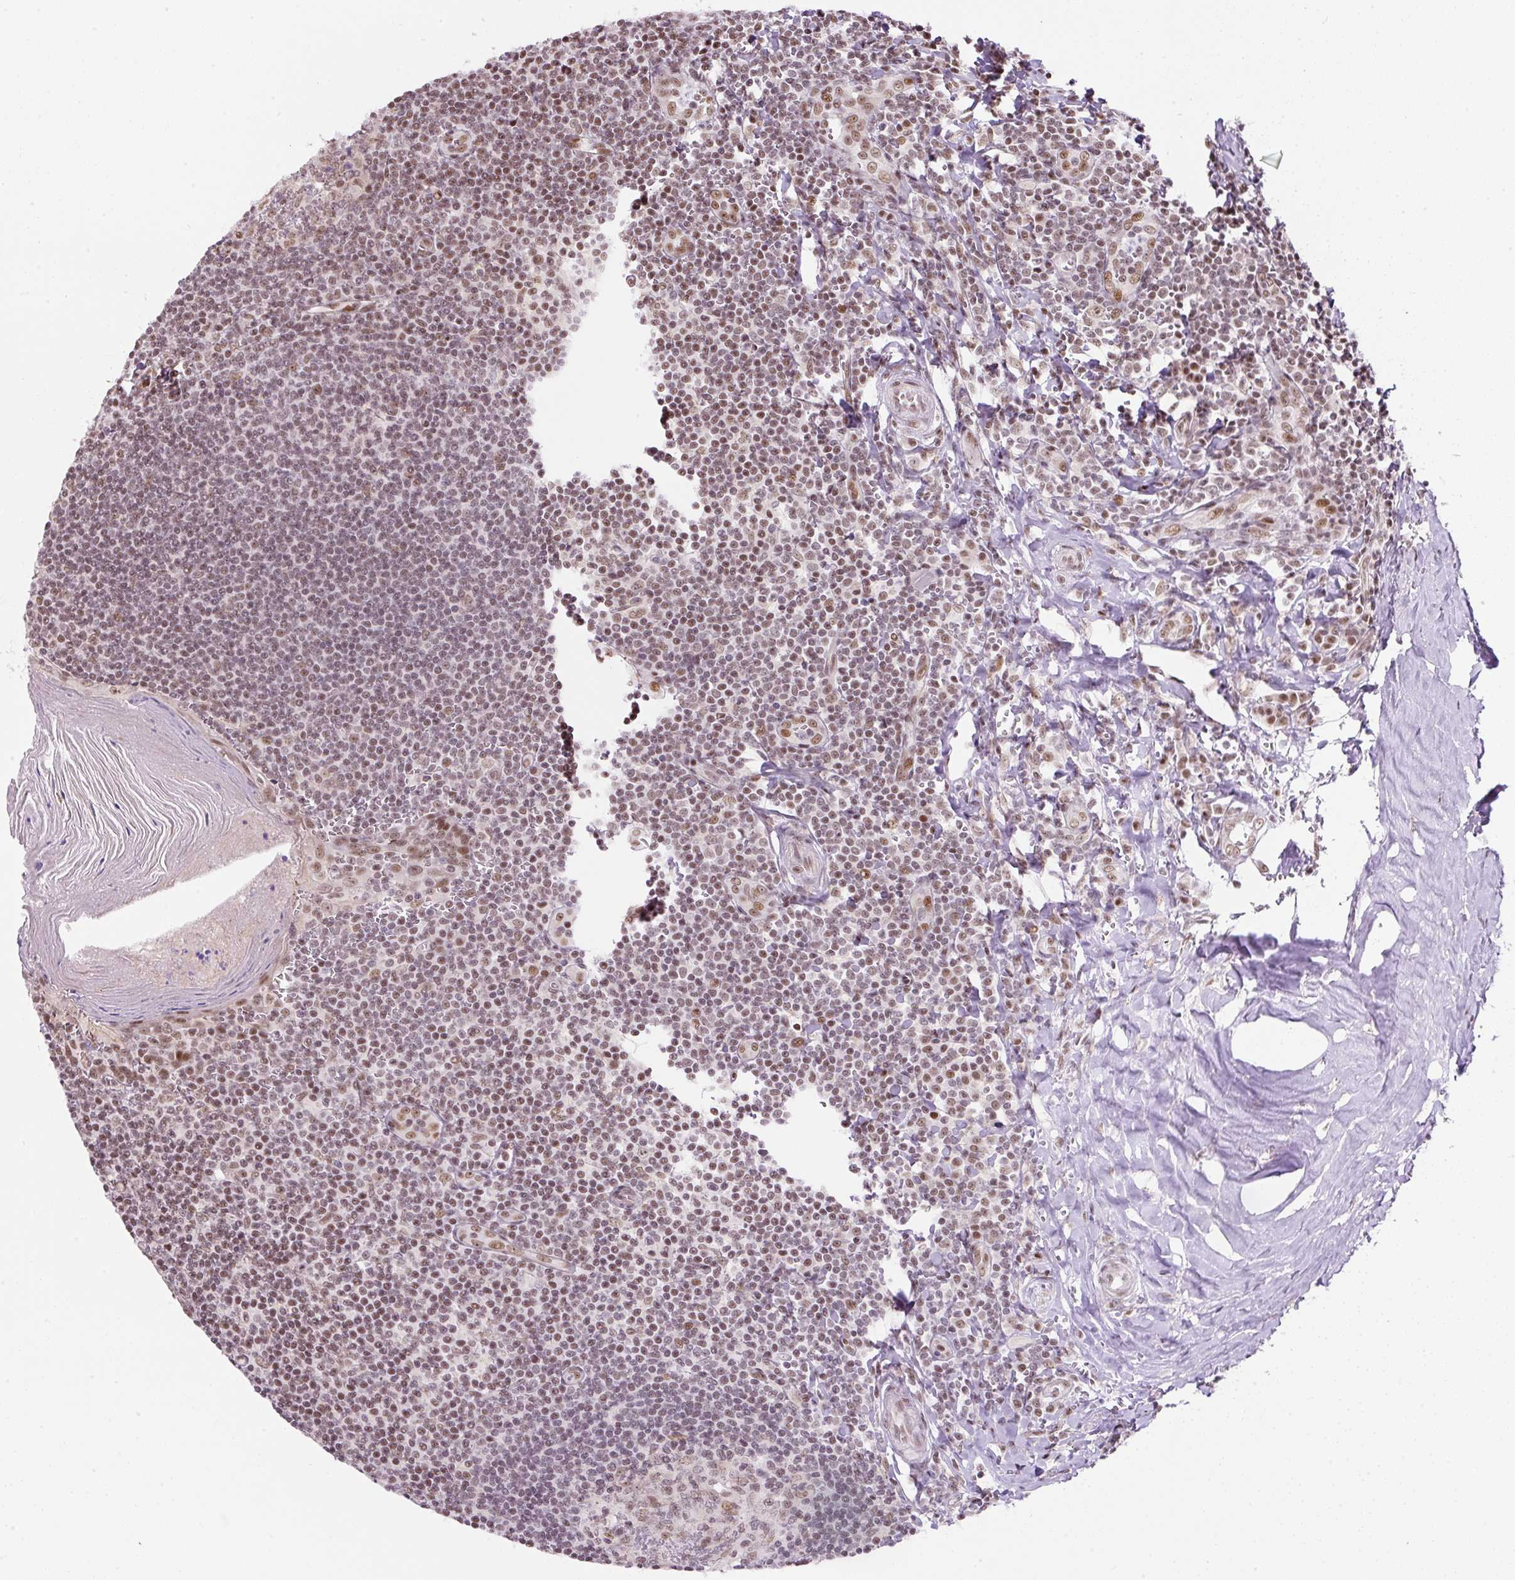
{"staining": {"intensity": "weak", "quantity": "25%-75%", "location": "nuclear"}, "tissue": "tonsil", "cell_type": "Germinal center cells", "image_type": "normal", "snomed": [{"axis": "morphology", "description": "Normal tissue, NOS"}, {"axis": "topography", "description": "Tonsil"}], "caption": "IHC of unremarkable human tonsil exhibits low levels of weak nuclear staining in approximately 25%-75% of germinal center cells. (brown staining indicates protein expression, while blue staining denotes nuclei).", "gene": "TAF1A", "patient": {"sex": "male", "age": 27}}